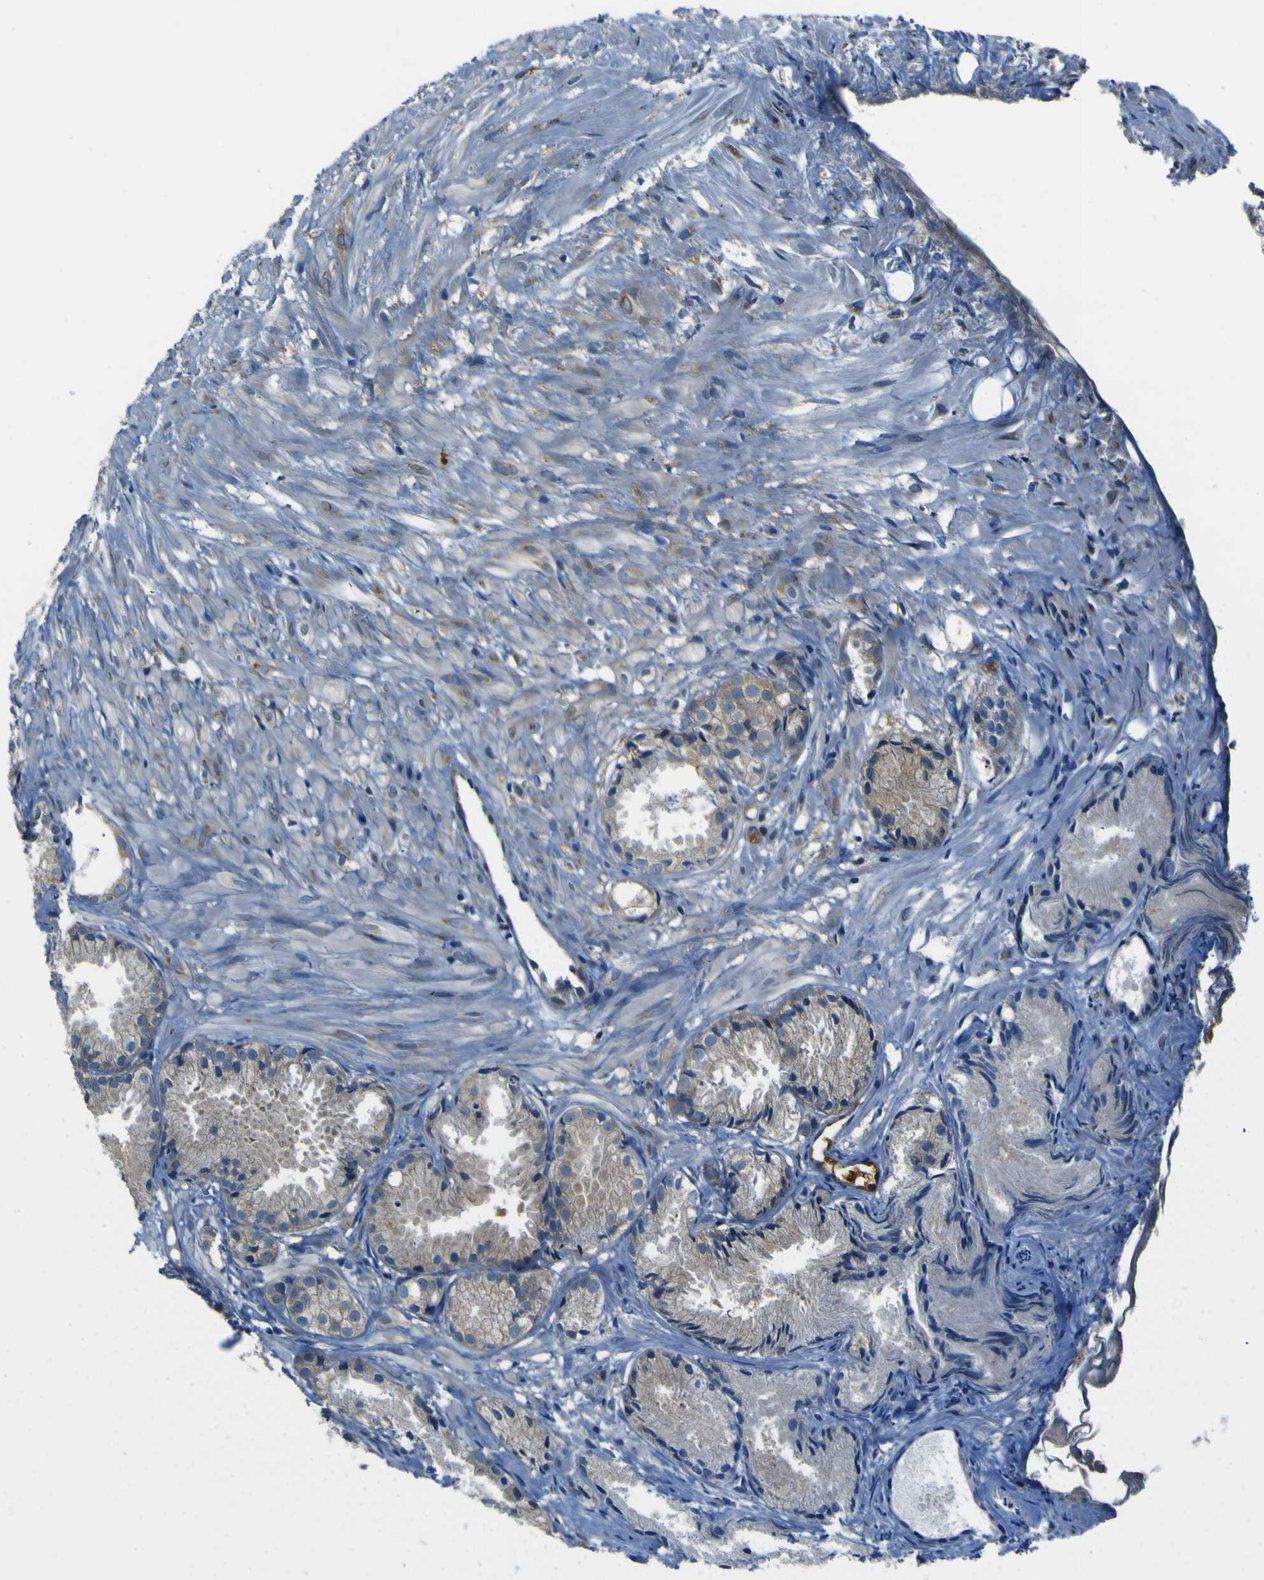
{"staining": {"intensity": "moderate", "quantity": ">75%", "location": "cytoplasmic/membranous"}, "tissue": "prostate cancer", "cell_type": "Tumor cells", "image_type": "cancer", "snomed": [{"axis": "morphology", "description": "Adenocarcinoma, Low grade"}, {"axis": "topography", "description": "Prostate"}], "caption": "Prostate cancer (low-grade adenocarcinoma) stained with a brown dye displays moderate cytoplasmic/membranous positive positivity in approximately >75% of tumor cells.", "gene": "STIM1", "patient": {"sex": "male", "age": 72}}